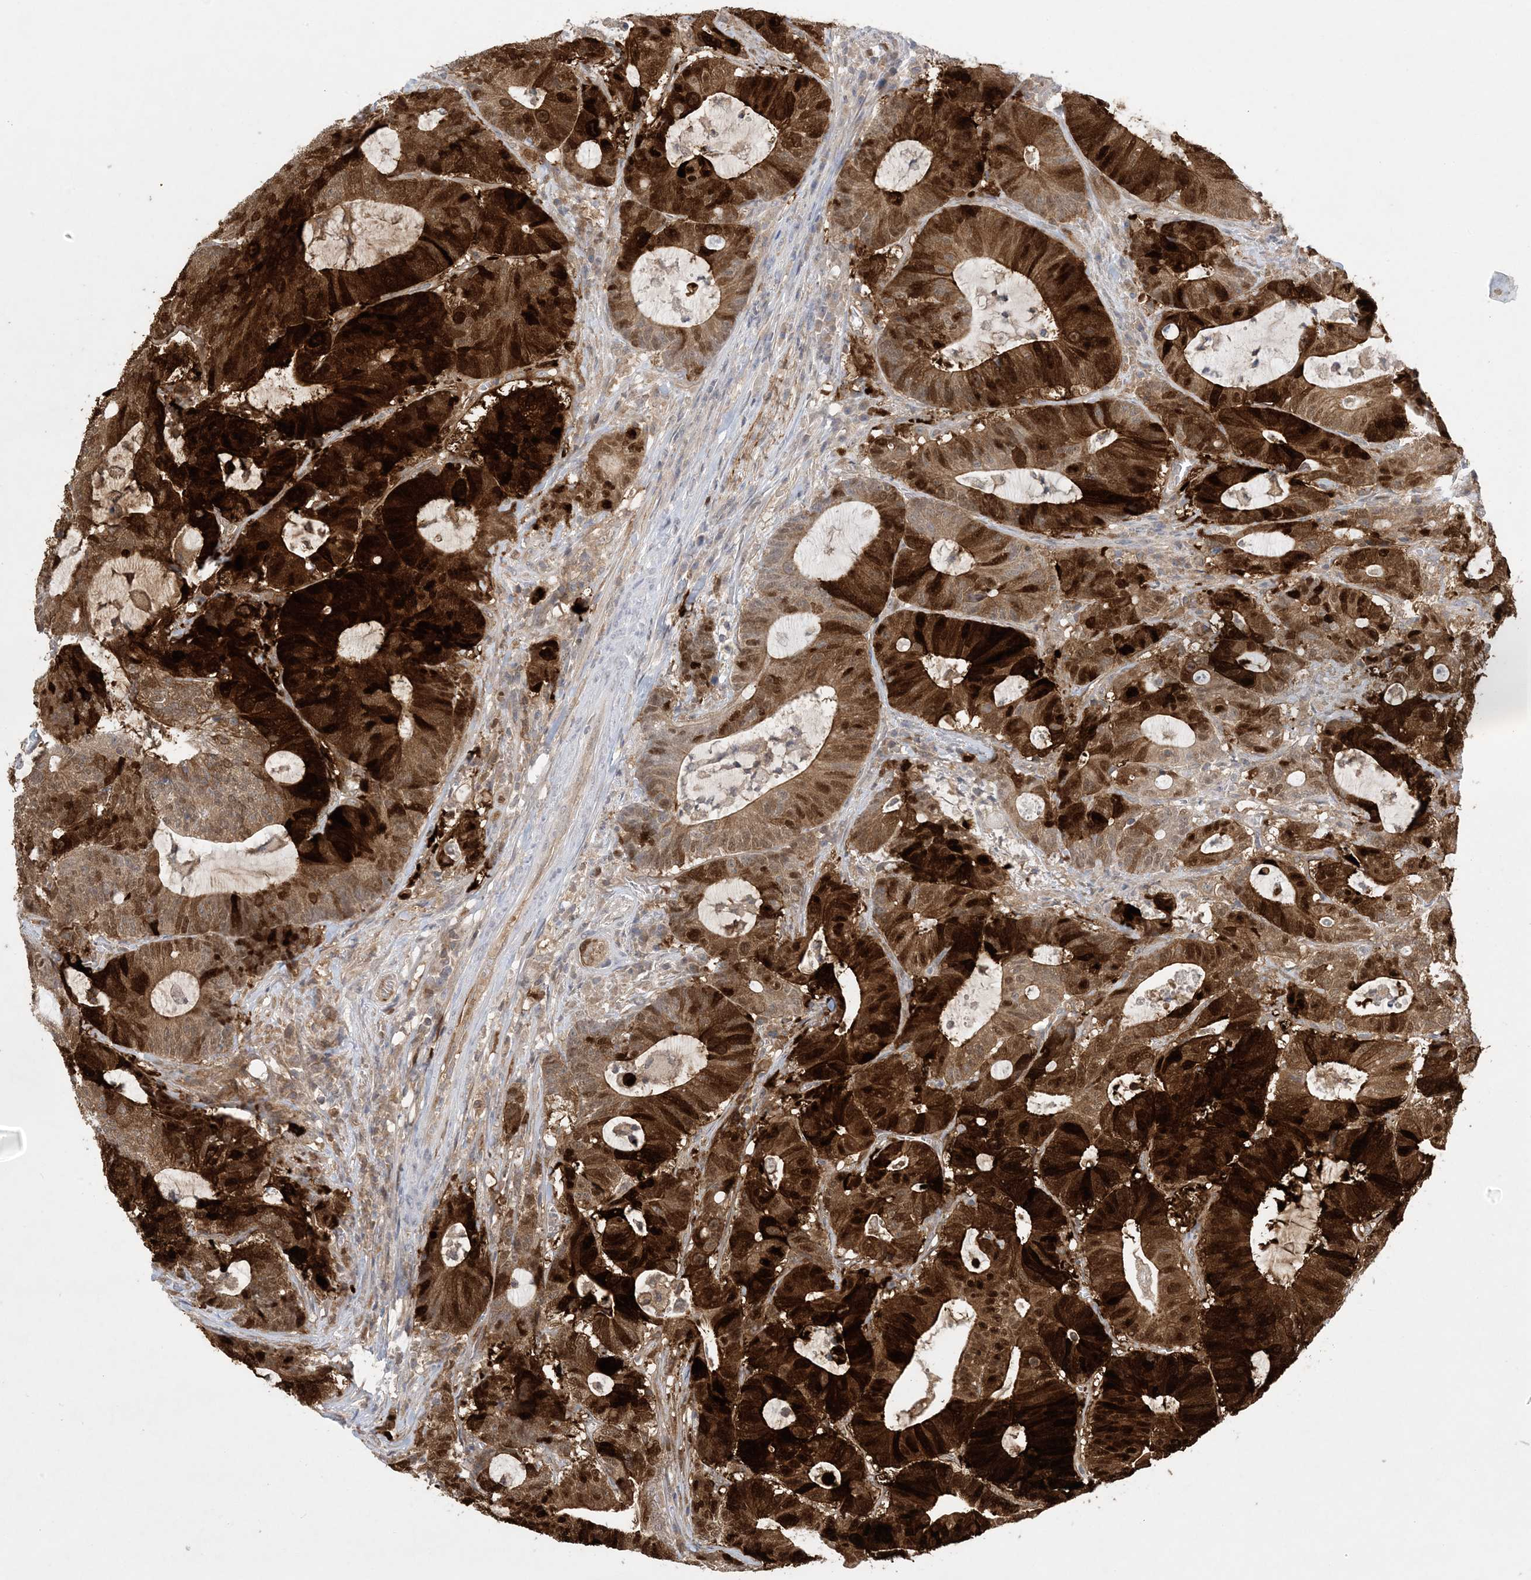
{"staining": {"intensity": "strong", "quantity": ">75%", "location": "cytoplasmic/membranous,nuclear"}, "tissue": "colorectal cancer", "cell_type": "Tumor cells", "image_type": "cancer", "snomed": [{"axis": "morphology", "description": "Adenocarcinoma, NOS"}, {"axis": "topography", "description": "Colon"}], "caption": "DAB immunohistochemical staining of human adenocarcinoma (colorectal) reveals strong cytoplasmic/membranous and nuclear protein expression in about >75% of tumor cells. (DAB IHC with brightfield microscopy, high magnification).", "gene": "HMGCS1", "patient": {"sex": "female", "age": 84}}